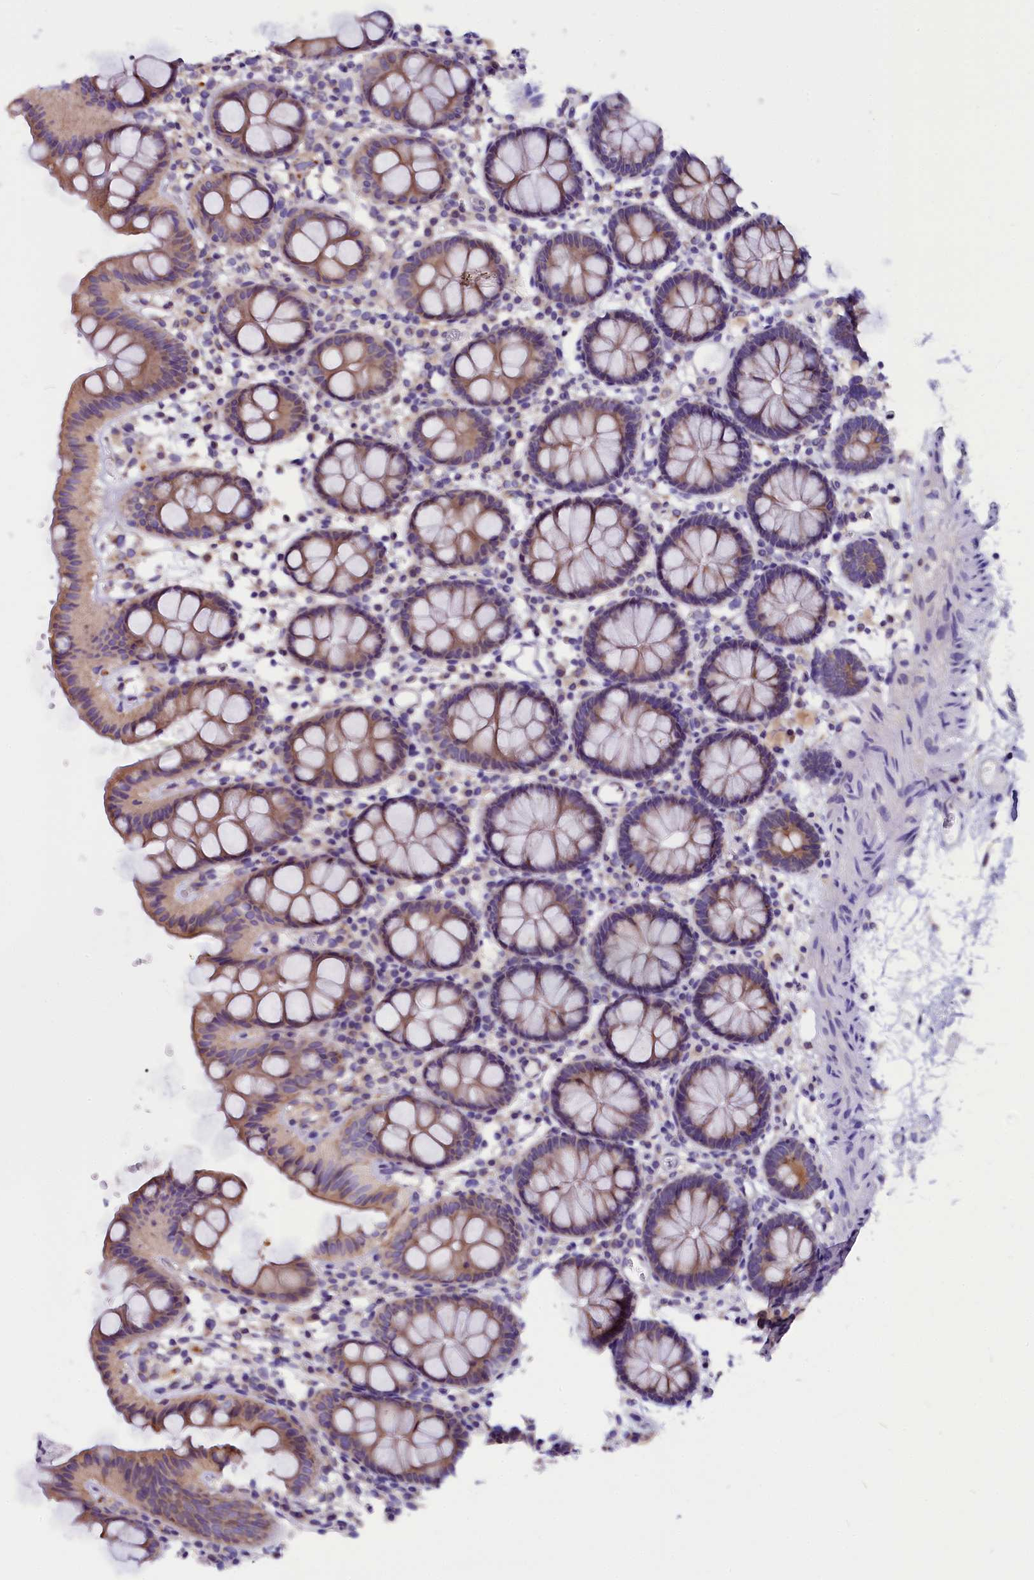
{"staining": {"intensity": "negative", "quantity": "none", "location": "none"}, "tissue": "colon", "cell_type": "Endothelial cells", "image_type": "normal", "snomed": [{"axis": "morphology", "description": "Normal tissue, NOS"}, {"axis": "topography", "description": "Colon"}], "caption": "Colon stained for a protein using IHC demonstrates no expression endothelial cells.", "gene": "CEP170", "patient": {"sex": "male", "age": 75}}